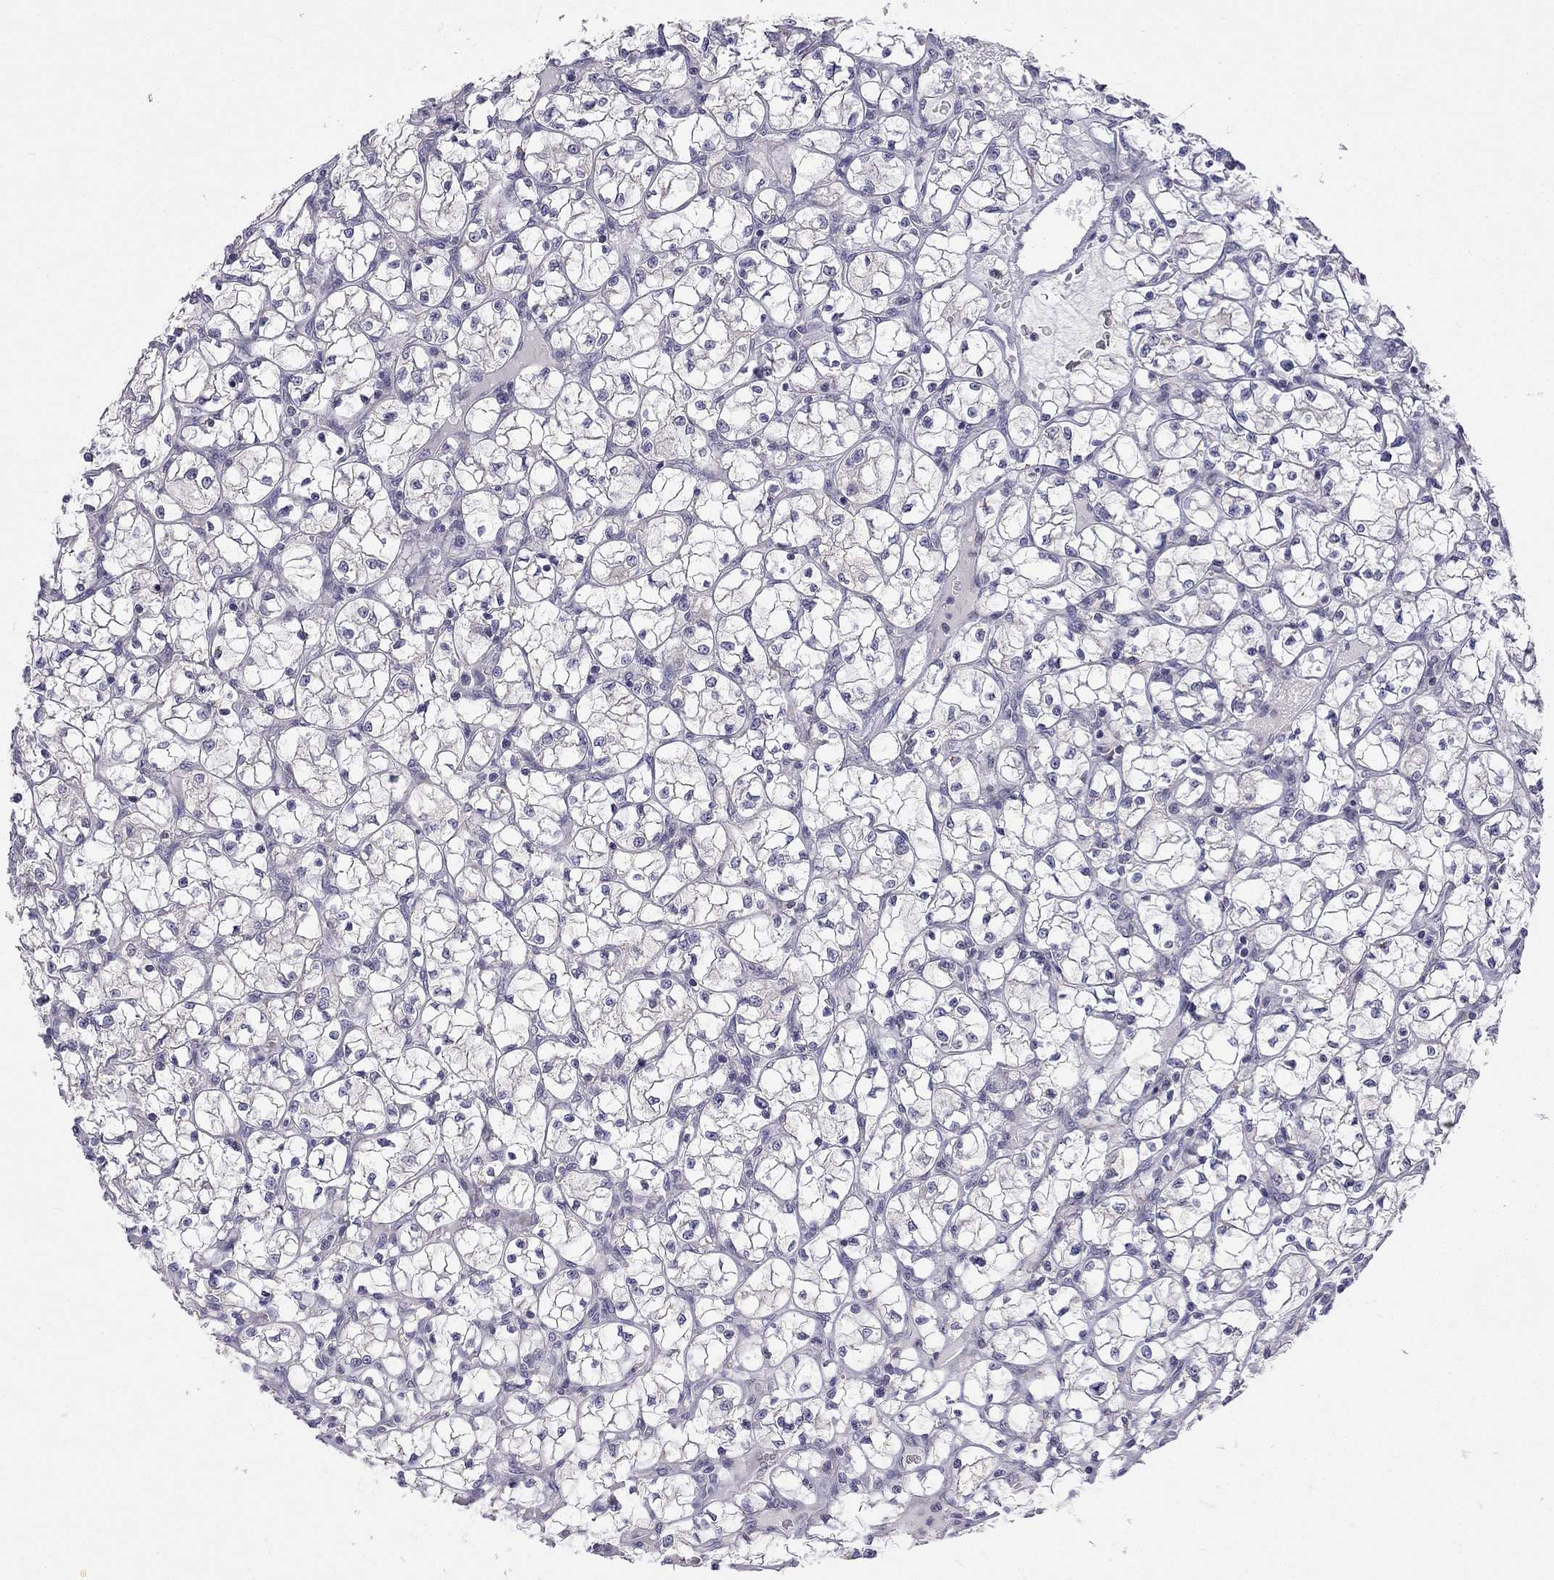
{"staining": {"intensity": "negative", "quantity": "none", "location": "none"}, "tissue": "renal cancer", "cell_type": "Tumor cells", "image_type": "cancer", "snomed": [{"axis": "morphology", "description": "Adenocarcinoma, NOS"}, {"axis": "topography", "description": "Kidney"}], "caption": "Histopathology image shows no protein positivity in tumor cells of renal cancer (adenocarcinoma) tissue.", "gene": "C5orf49", "patient": {"sex": "female", "age": 64}}